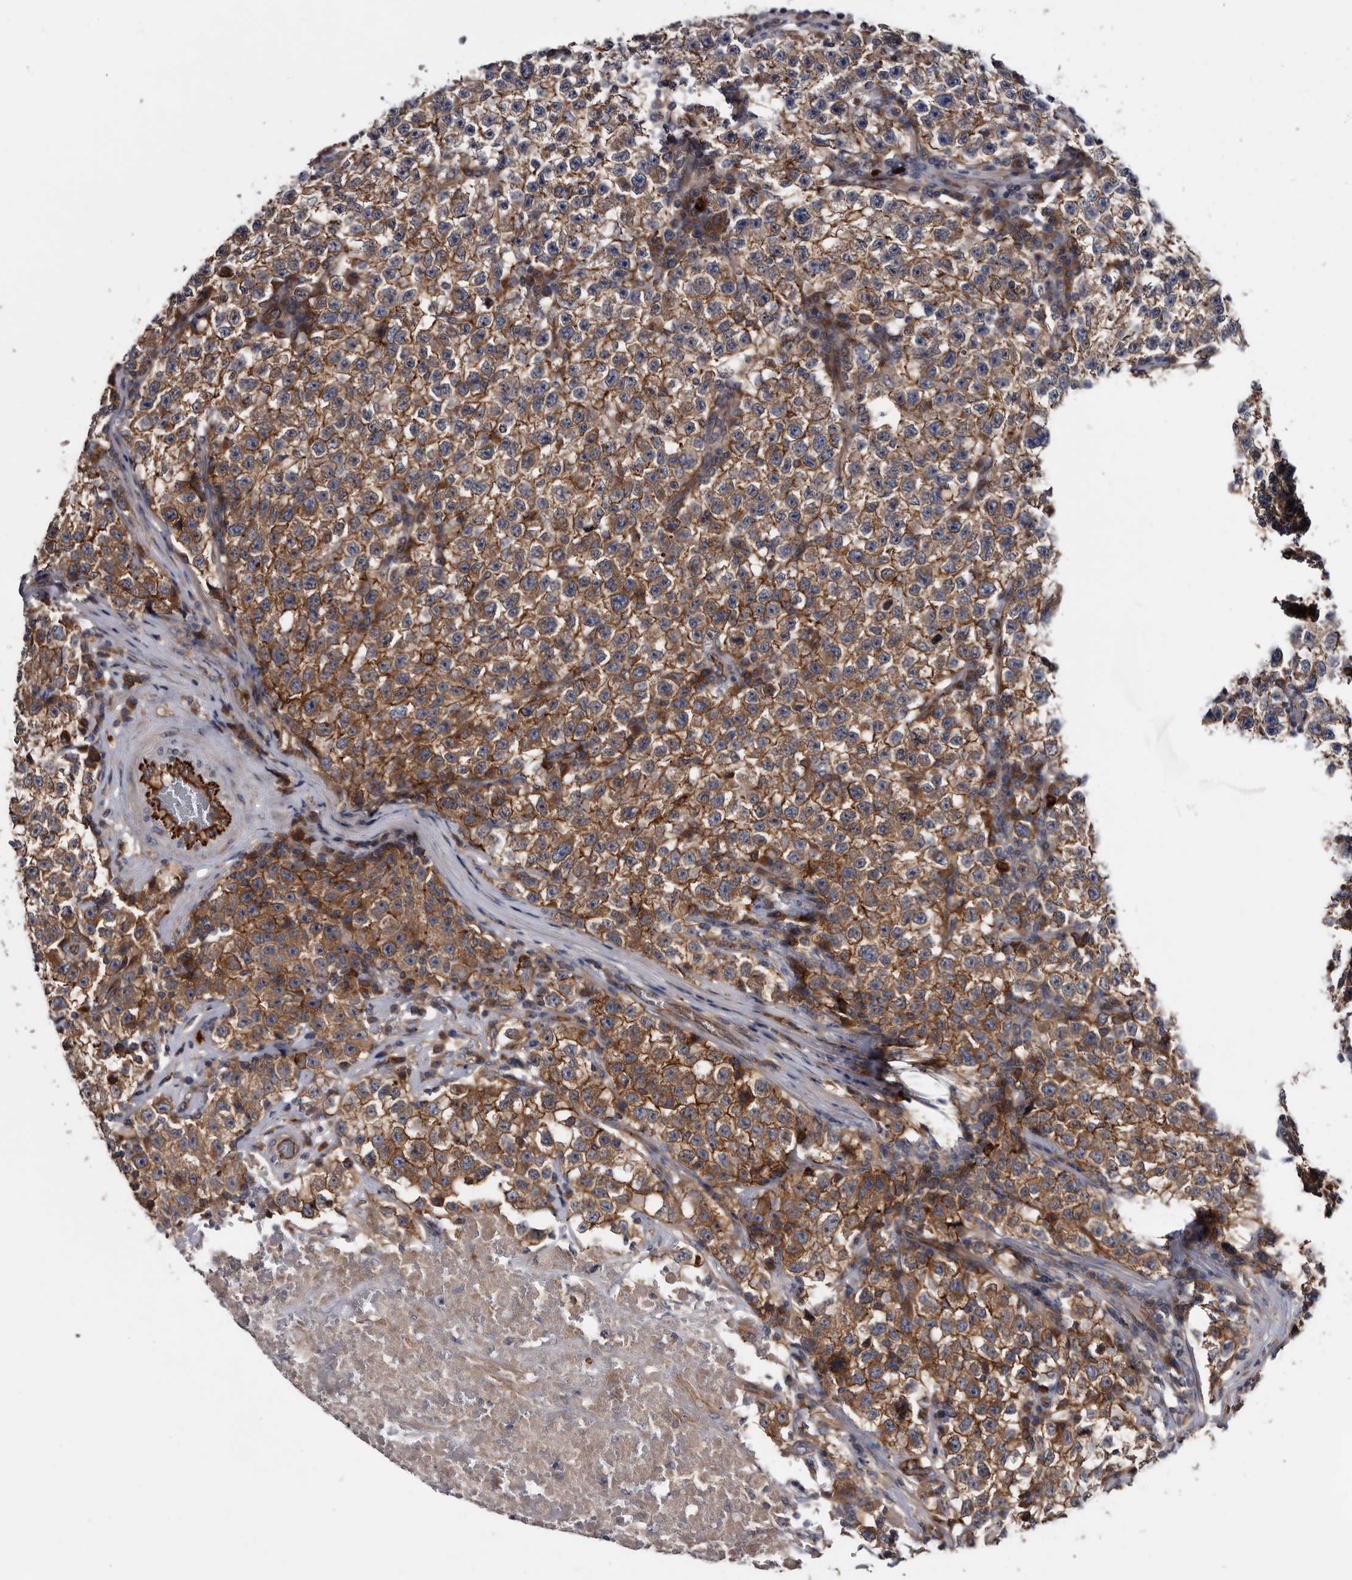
{"staining": {"intensity": "moderate", "quantity": ">75%", "location": "cytoplasmic/membranous"}, "tissue": "testis cancer", "cell_type": "Tumor cells", "image_type": "cancer", "snomed": [{"axis": "morphology", "description": "Seminoma, NOS"}, {"axis": "topography", "description": "Testis"}], "caption": "A high-resolution micrograph shows IHC staining of testis seminoma, which reveals moderate cytoplasmic/membranous expression in about >75% of tumor cells. The staining is performed using DAB brown chromogen to label protein expression. The nuclei are counter-stained blue using hematoxylin.", "gene": "TSPAN17", "patient": {"sex": "male", "age": 22}}